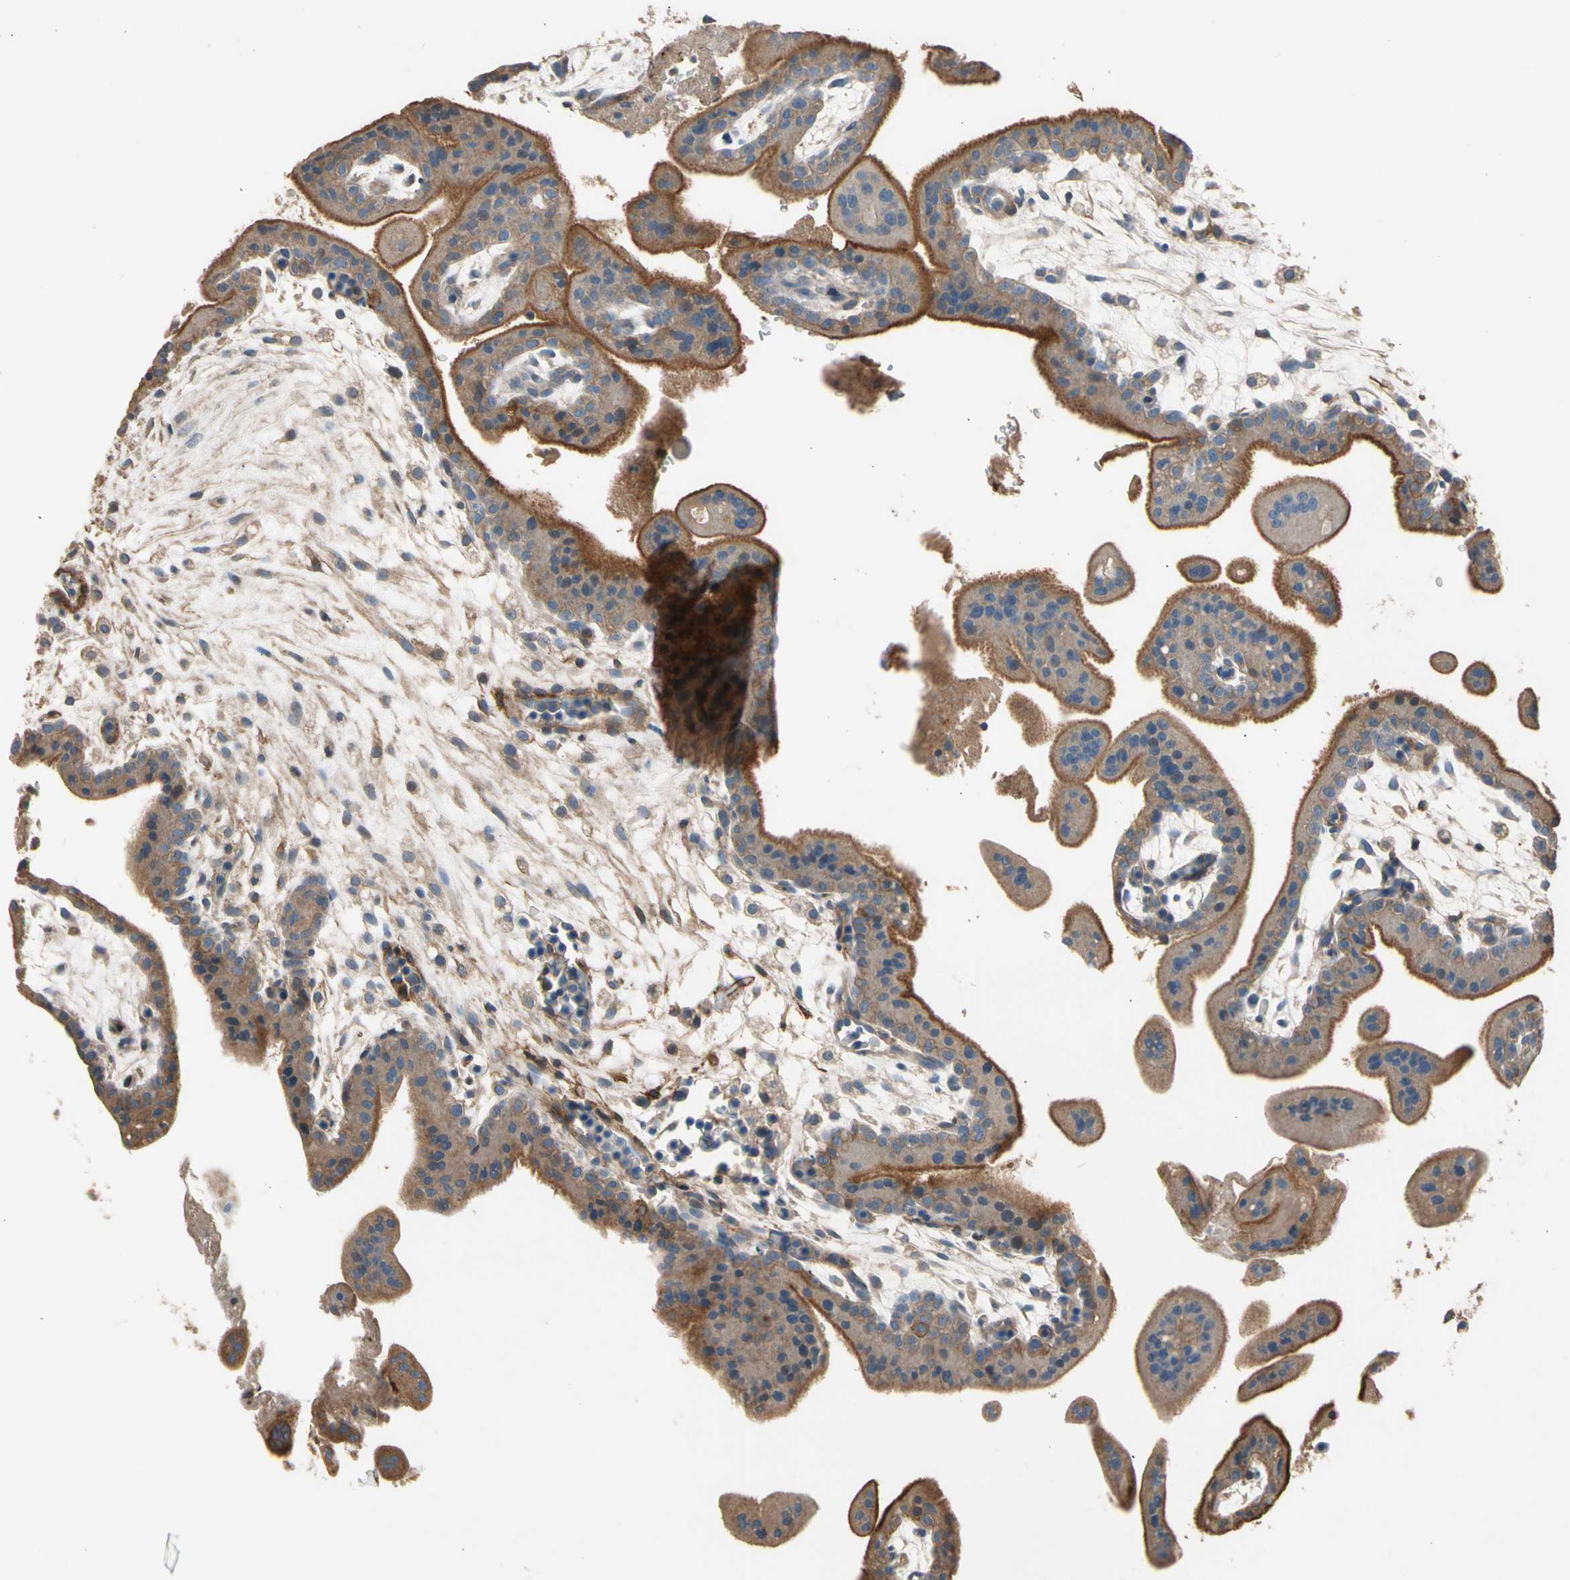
{"staining": {"intensity": "weak", "quantity": ">75%", "location": "cytoplasmic/membranous"}, "tissue": "placenta", "cell_type": "Decidual cells", "image_type": "normal", "snomed": [{"axis": "morphology", "description": "Normal tissue, NOS"}, {"axis": "topography", "description": "Placenta"}], "caption": "DAB immunohistochemical staining of unremarkable human placenta displays weak cytoplasmic/membranous protein staining in about >75% of decidual cells.", "gene": "SUSD2", "patient": {"sex": "female", "age": 35}}